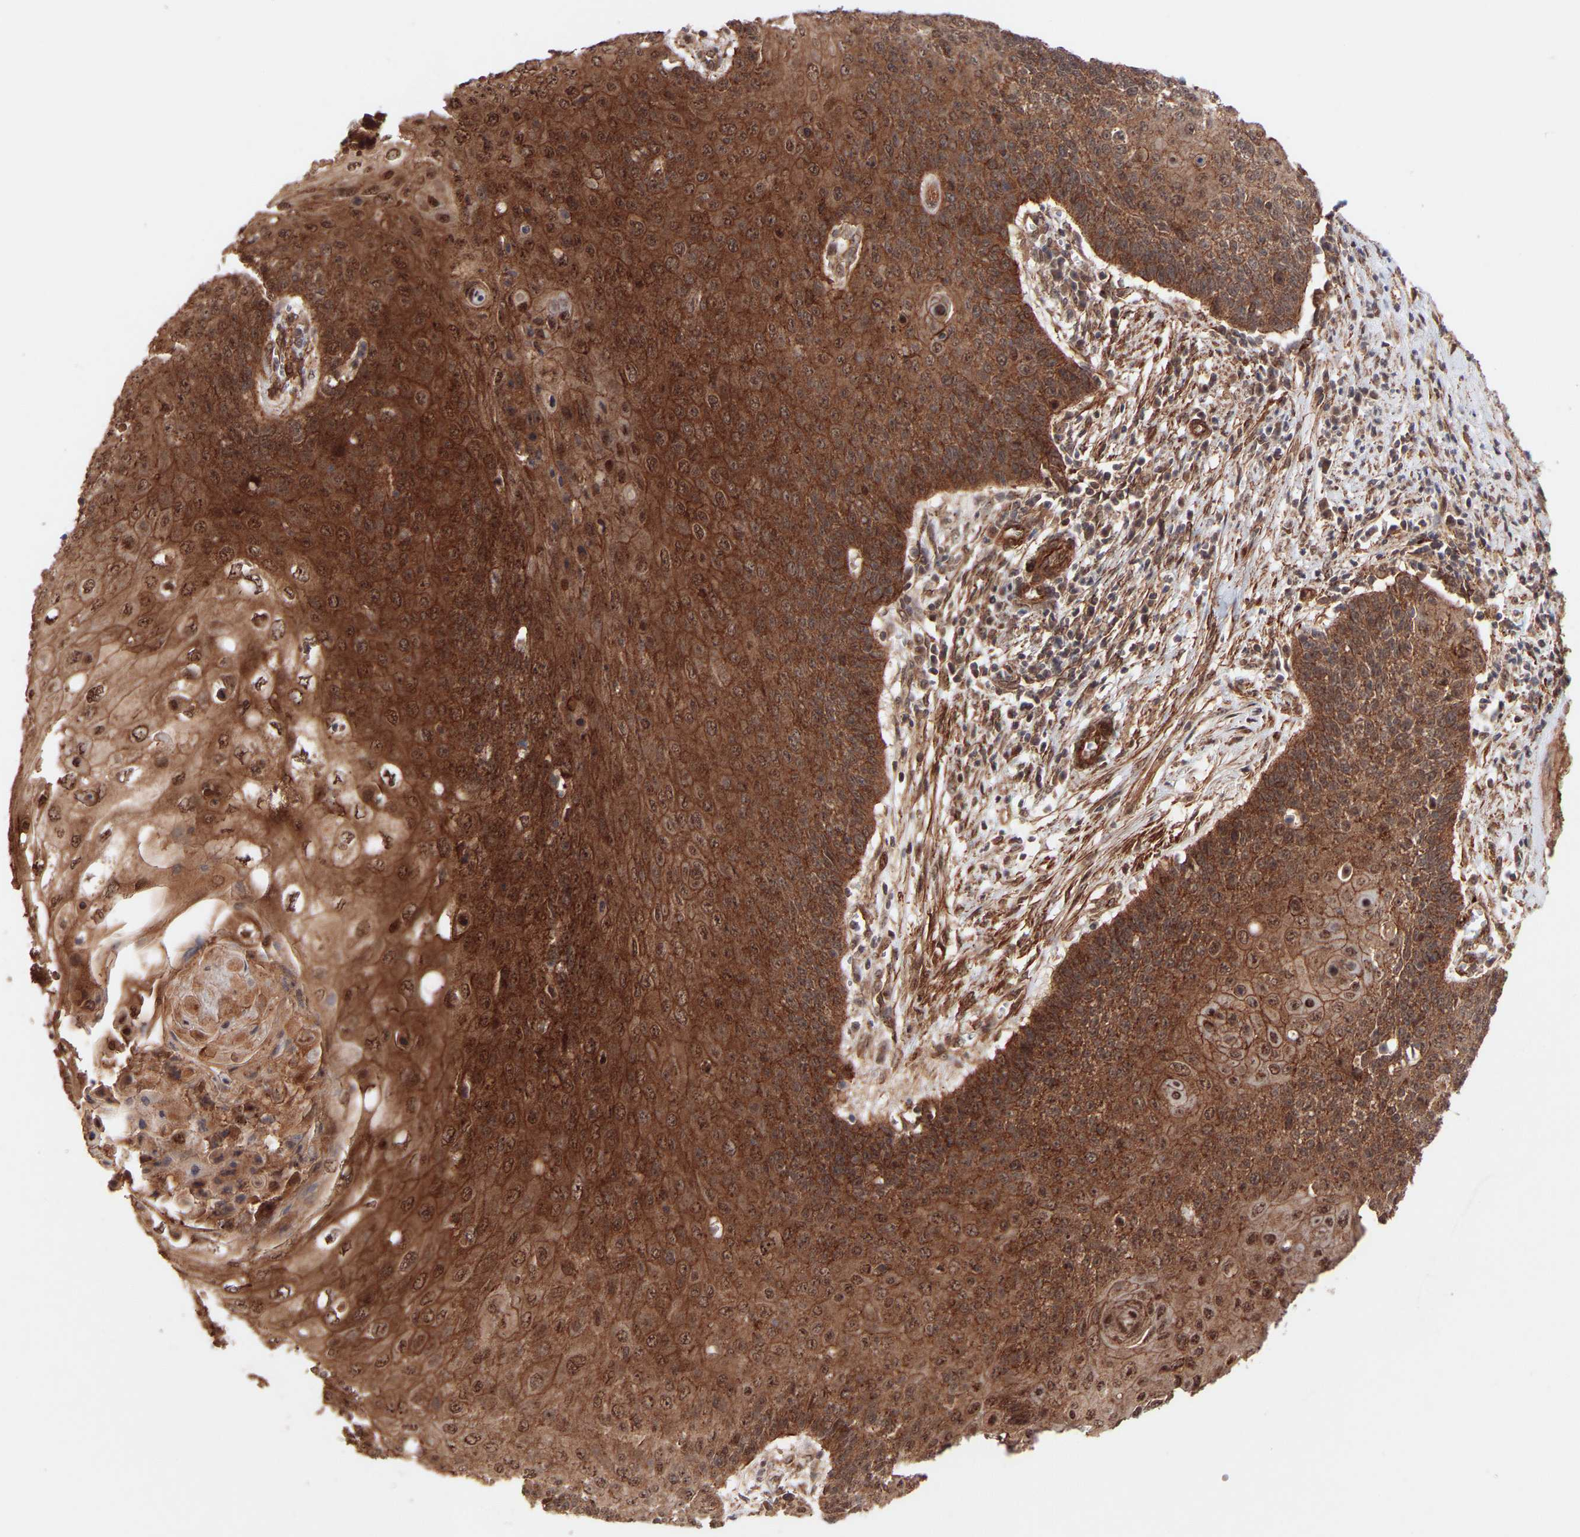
{"staining": {"intensity": "strong", "quantity": ">75%", "location": "cytoplasmic/membranous,nuclear"}, "tissue": "cervical cancer", "cell_type": "Tumor cells", "image_type": "cancer", "snomed": [{"axis": "morphology", "description": "Squamous cell carcinoma, NOS"}, {"axis": "topography", "description": "Cervix"}], "caption": "Immunohistochemical staining of human cervical squamous cell carcinoma exhibits high levels of strong cytoplasmic/membranous and nuclear expression in about >75% of tumor cells. (DAB (3,3'-diaminobenzidine) IHC, brown staining for protein, blue staining for nuclei).", "gene": "PDLIM5", "patient": {"sex": "female", "age": 39}}